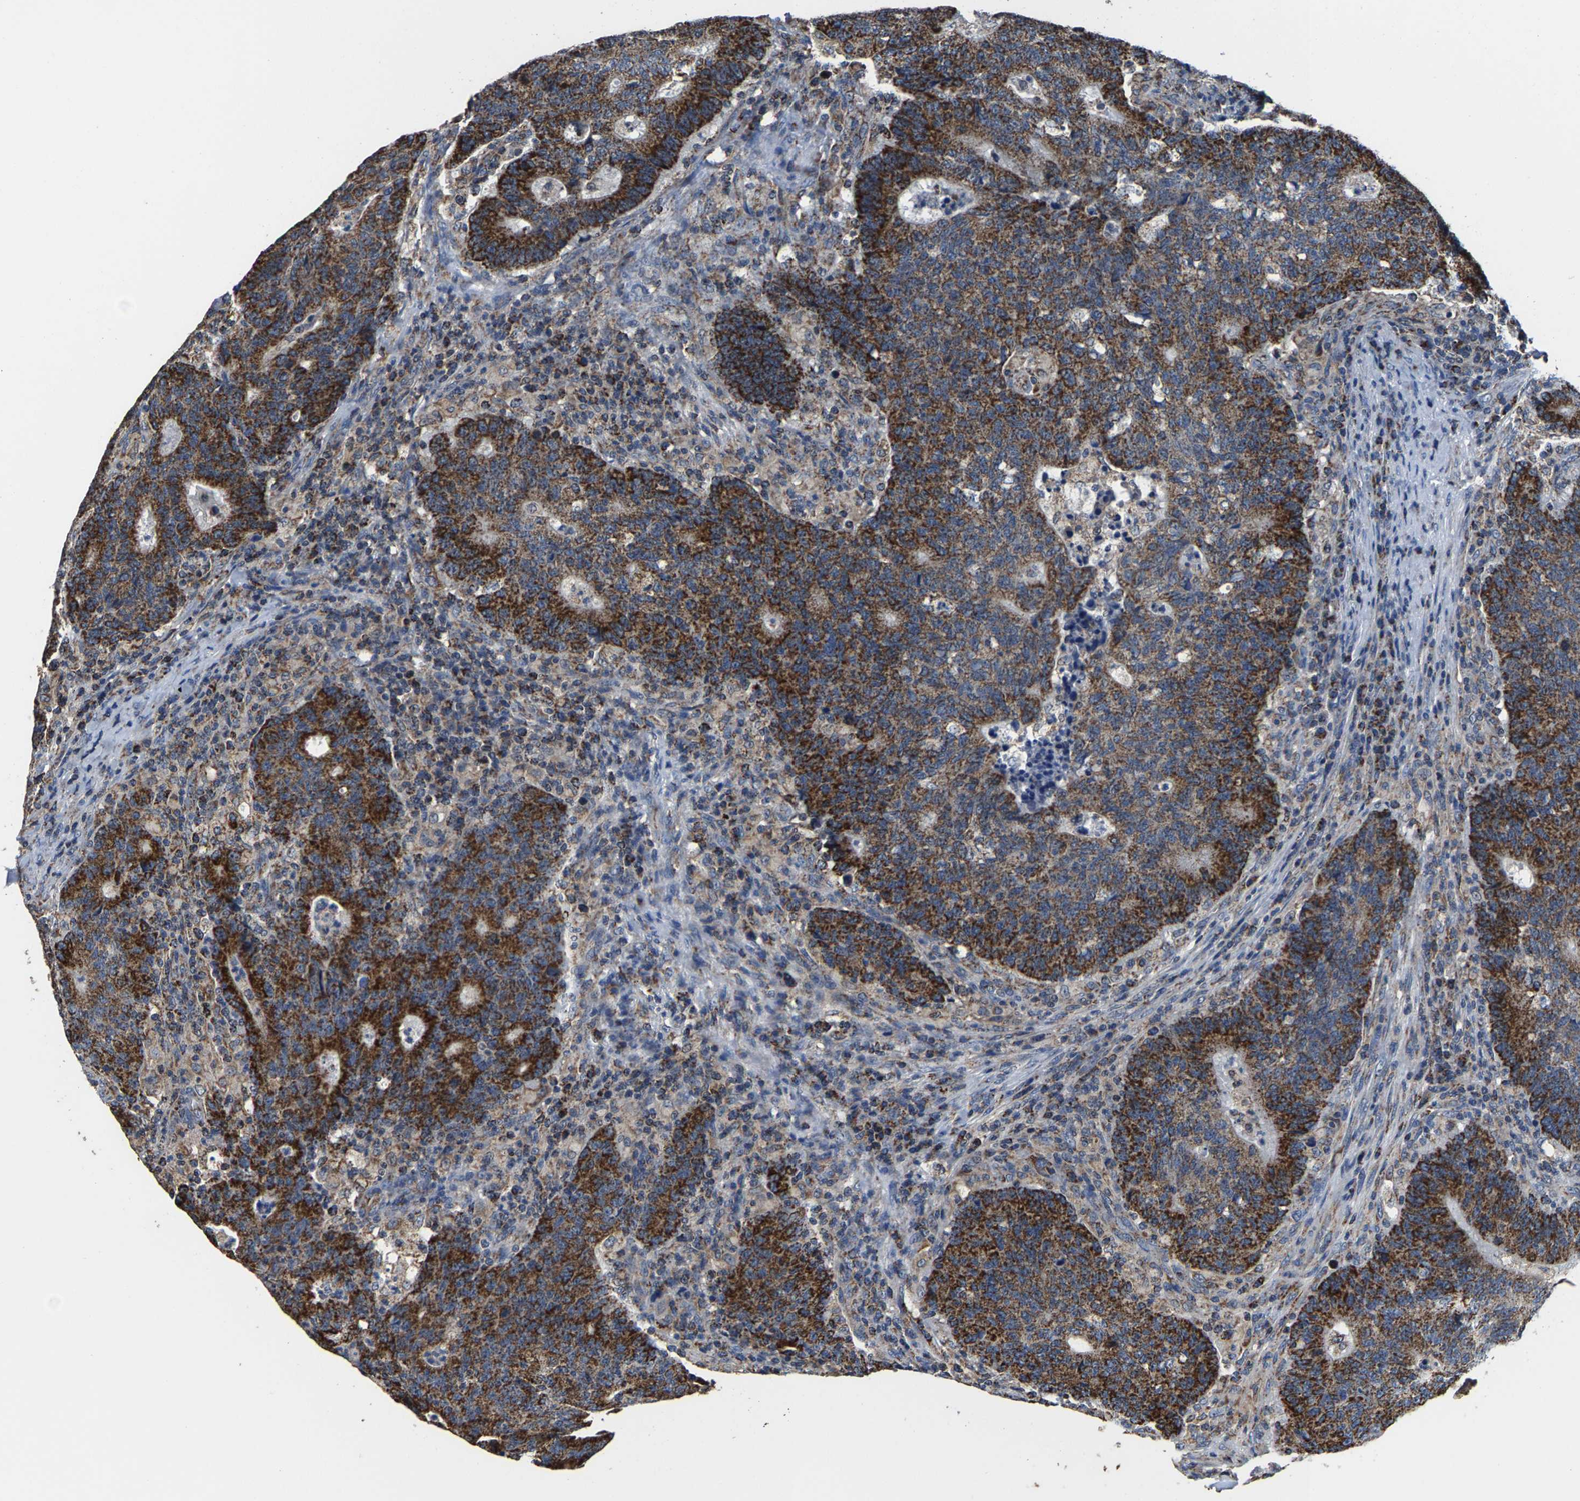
{"staining": {"intensity": "strong", "quantity": ">75%", "location": "cytoplasmic/membranous"}, "tissue": "colorectal cancer", "cell_type": "Tumor cells", "image_type": "cancer", "snomed": [{"axis": "morphology", "description": "Adenocarcinoma, NOS"}, {"axis": "topography", "description": "Colon"}], "caption": "An immunohistochemistry photomicrograph of tumor tissue is shown. Protein staining in brown labels strong cytoplasmic/membranous positivity in colorectal cancer (adenocarcinoma) within tumor cells.", "gene": "SHMT2", "patient": {"sex": "female", "age": 75}}